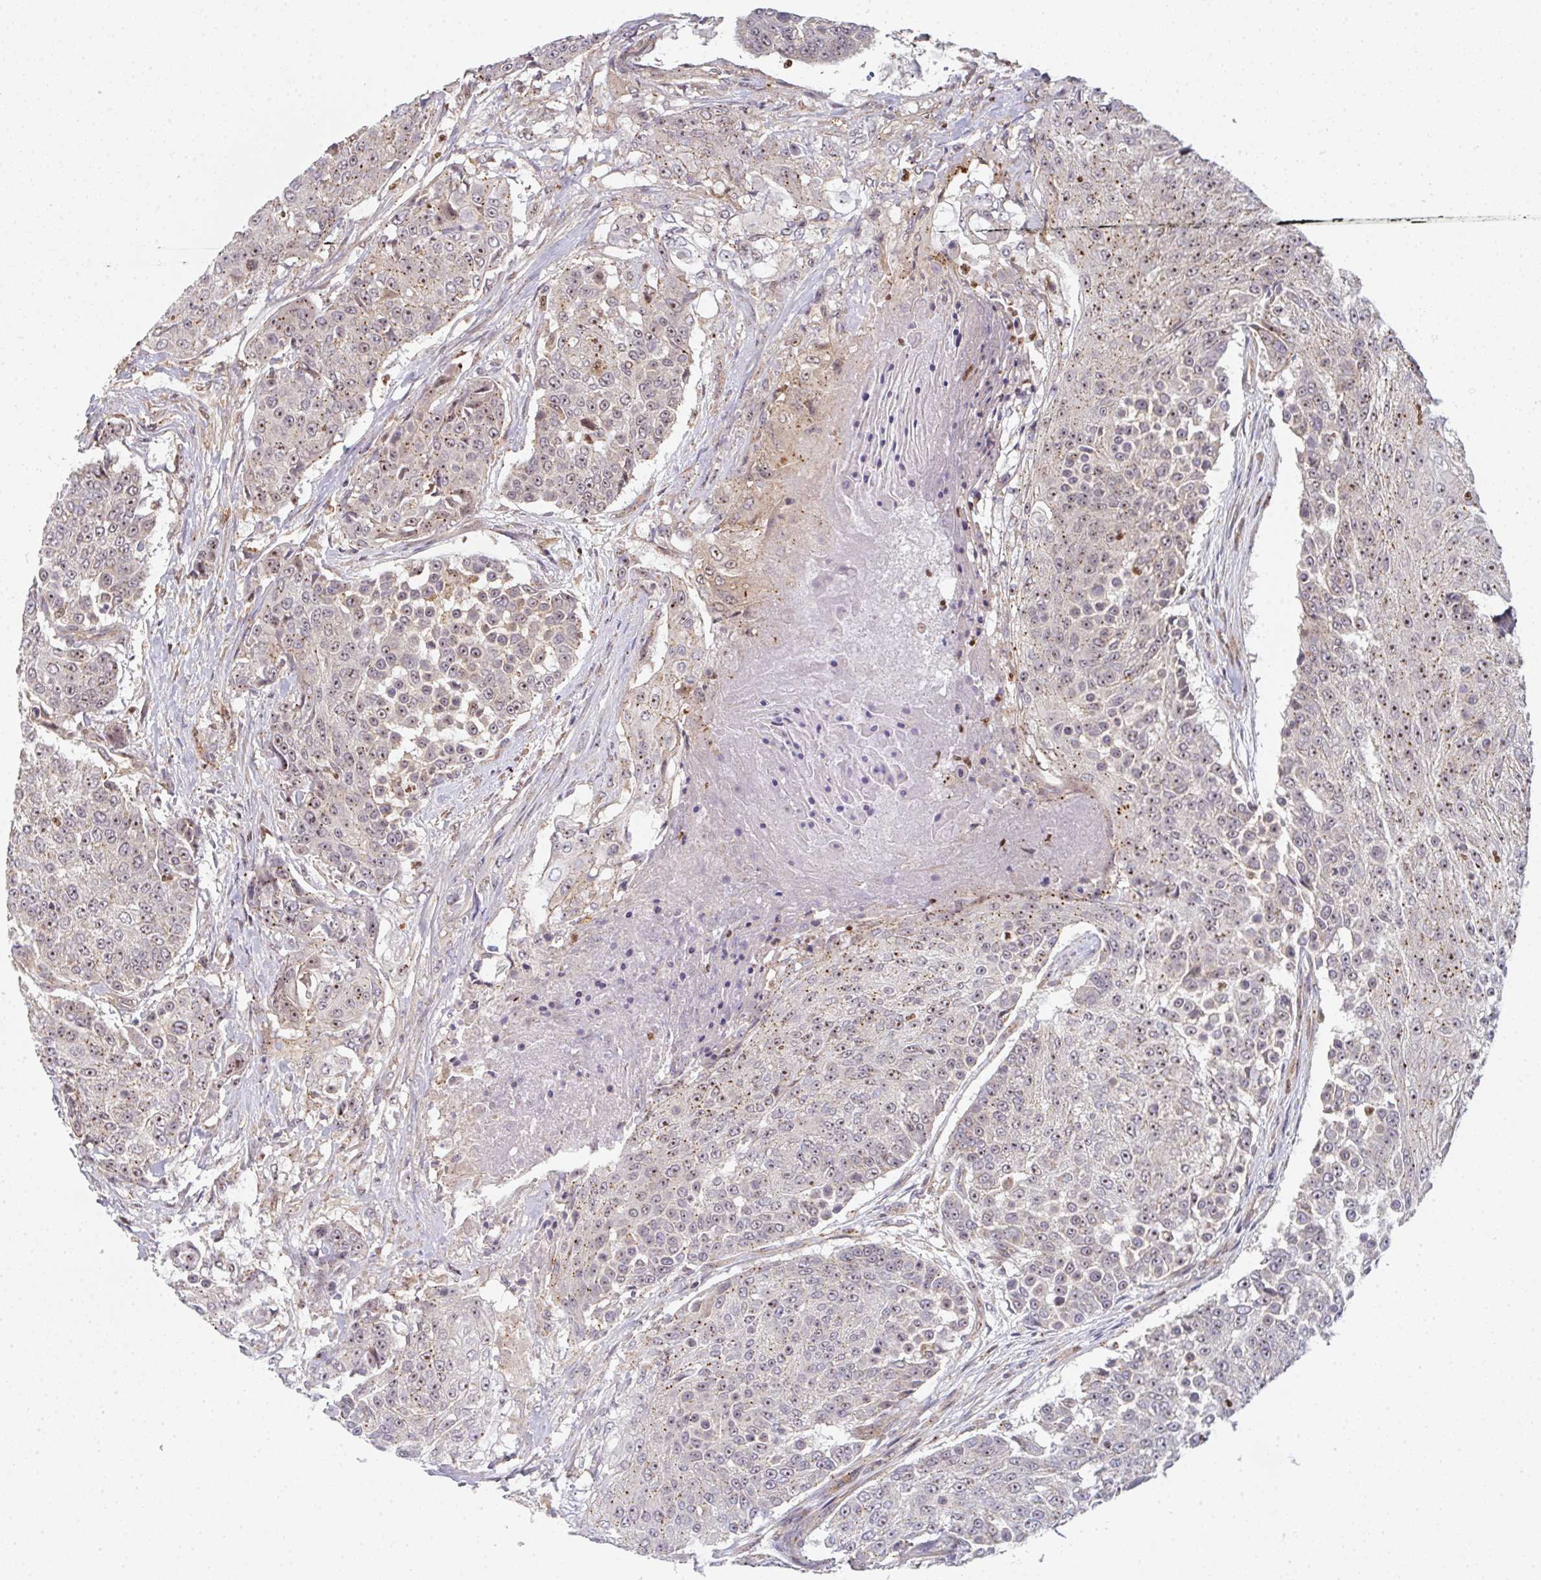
{"staining": {"intensity": "weak", "quantity": "25%-75%", "location": "cytoplasmic/membranous,nuclear"}, "tissue": "urothelial cancer", "cell_type": "Tumor cells", "image_type": "cancer", "snomed": [{"axis": "morphology", "description": "Urothelial carcinoma, High grade"}, {"axis": "topography", "description": "Urinary bladder"}], "caption": "An immunohistochemistry (IHC) photomicrograph of tumor tissue is shown. Protein staining in brown labels weak cytoplasmic/membranous and nuclear positivity in urothelial cancer within tumor cells. The protein is shown in brown color, while the nuclei are stained blue.", "gene": "SIMC1", "patient": {"sex": "female", "age": 63}}